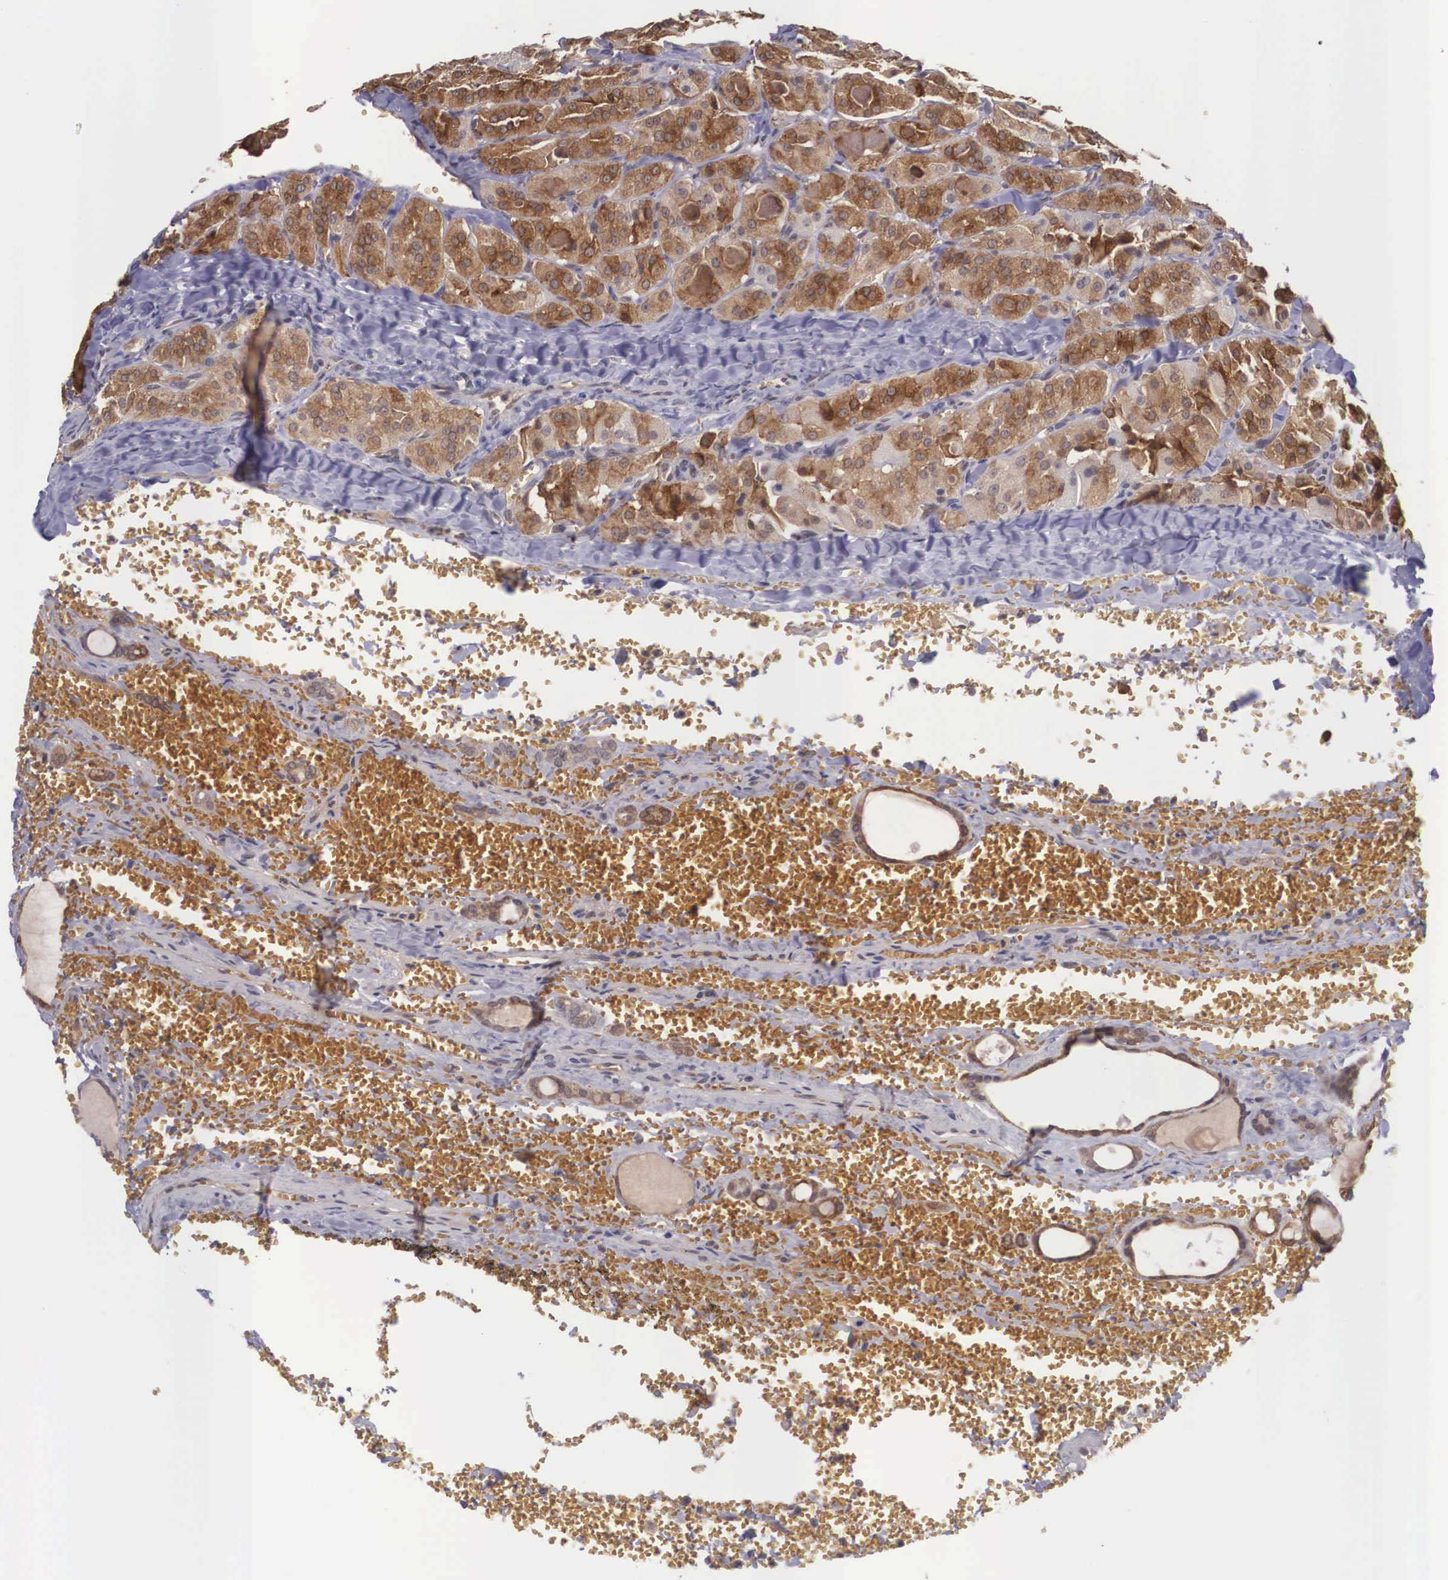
{"staining": {"intensity": "strong", "quantity": ">75%", "location": "cytoplasmic/membranous"}, "tissue": "thyroid cancer", "cell_type": "Tumor cells", "image_type": "cancer", "snomed": [{"axis": "morphology", "description": "Carcinoma, NOS"}, {"axis": "topography", "description": "Thyroid gland"}], "caption": "High-power microscopy captured an IHC image of thyroid cancer, revealing strong cytoplasmic/membranous staining in approximately >75% of tumor cells. Ihc stains the protein in brown and the nuclei are stained blue.", "gene": "VASH1", "patient": {"sex": "male", "age": 76}}